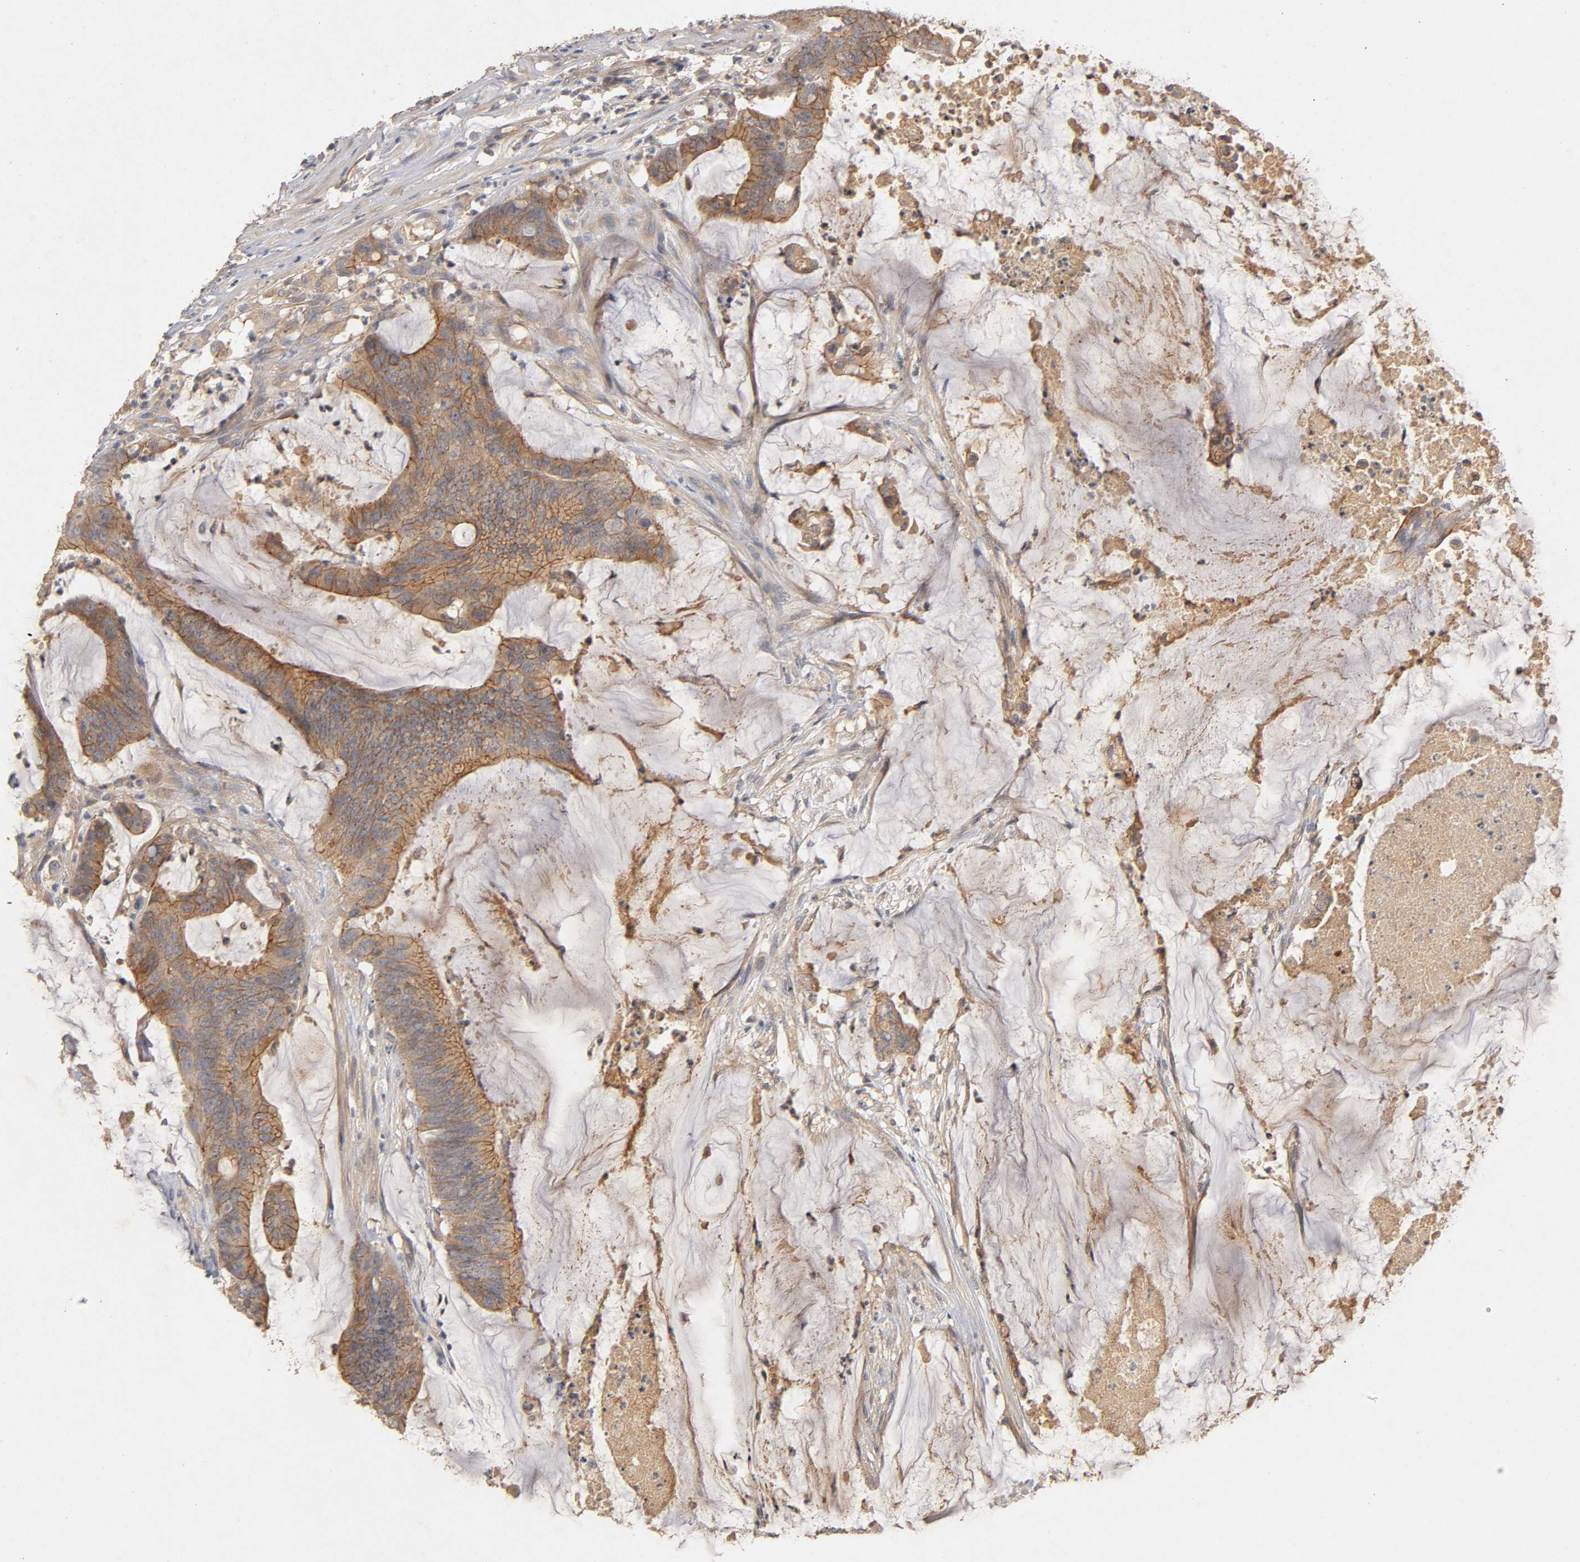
{"staining": {"intensity": "moderate", "quantity": ">75%", "location": "cytoplasmic/membranous"}, "tissue": "colorectal cancer", "cell_type": "Tumor cells", "image_type": "cancer", "snomed": [{"axis": "morphology", "description": "Adenocarcinoma, NOS"}, {"axis": "topography", "description": "Rectum"}], "caption": "Approximately >75% of tumor cells in human colorectal cancer demonstrate moderate cytoplasmic/membranous protein expression as visualized by brown immunohistochemical staining.", "gene": "PDZD11", "patient": {"sex": "female", "age": 66}}